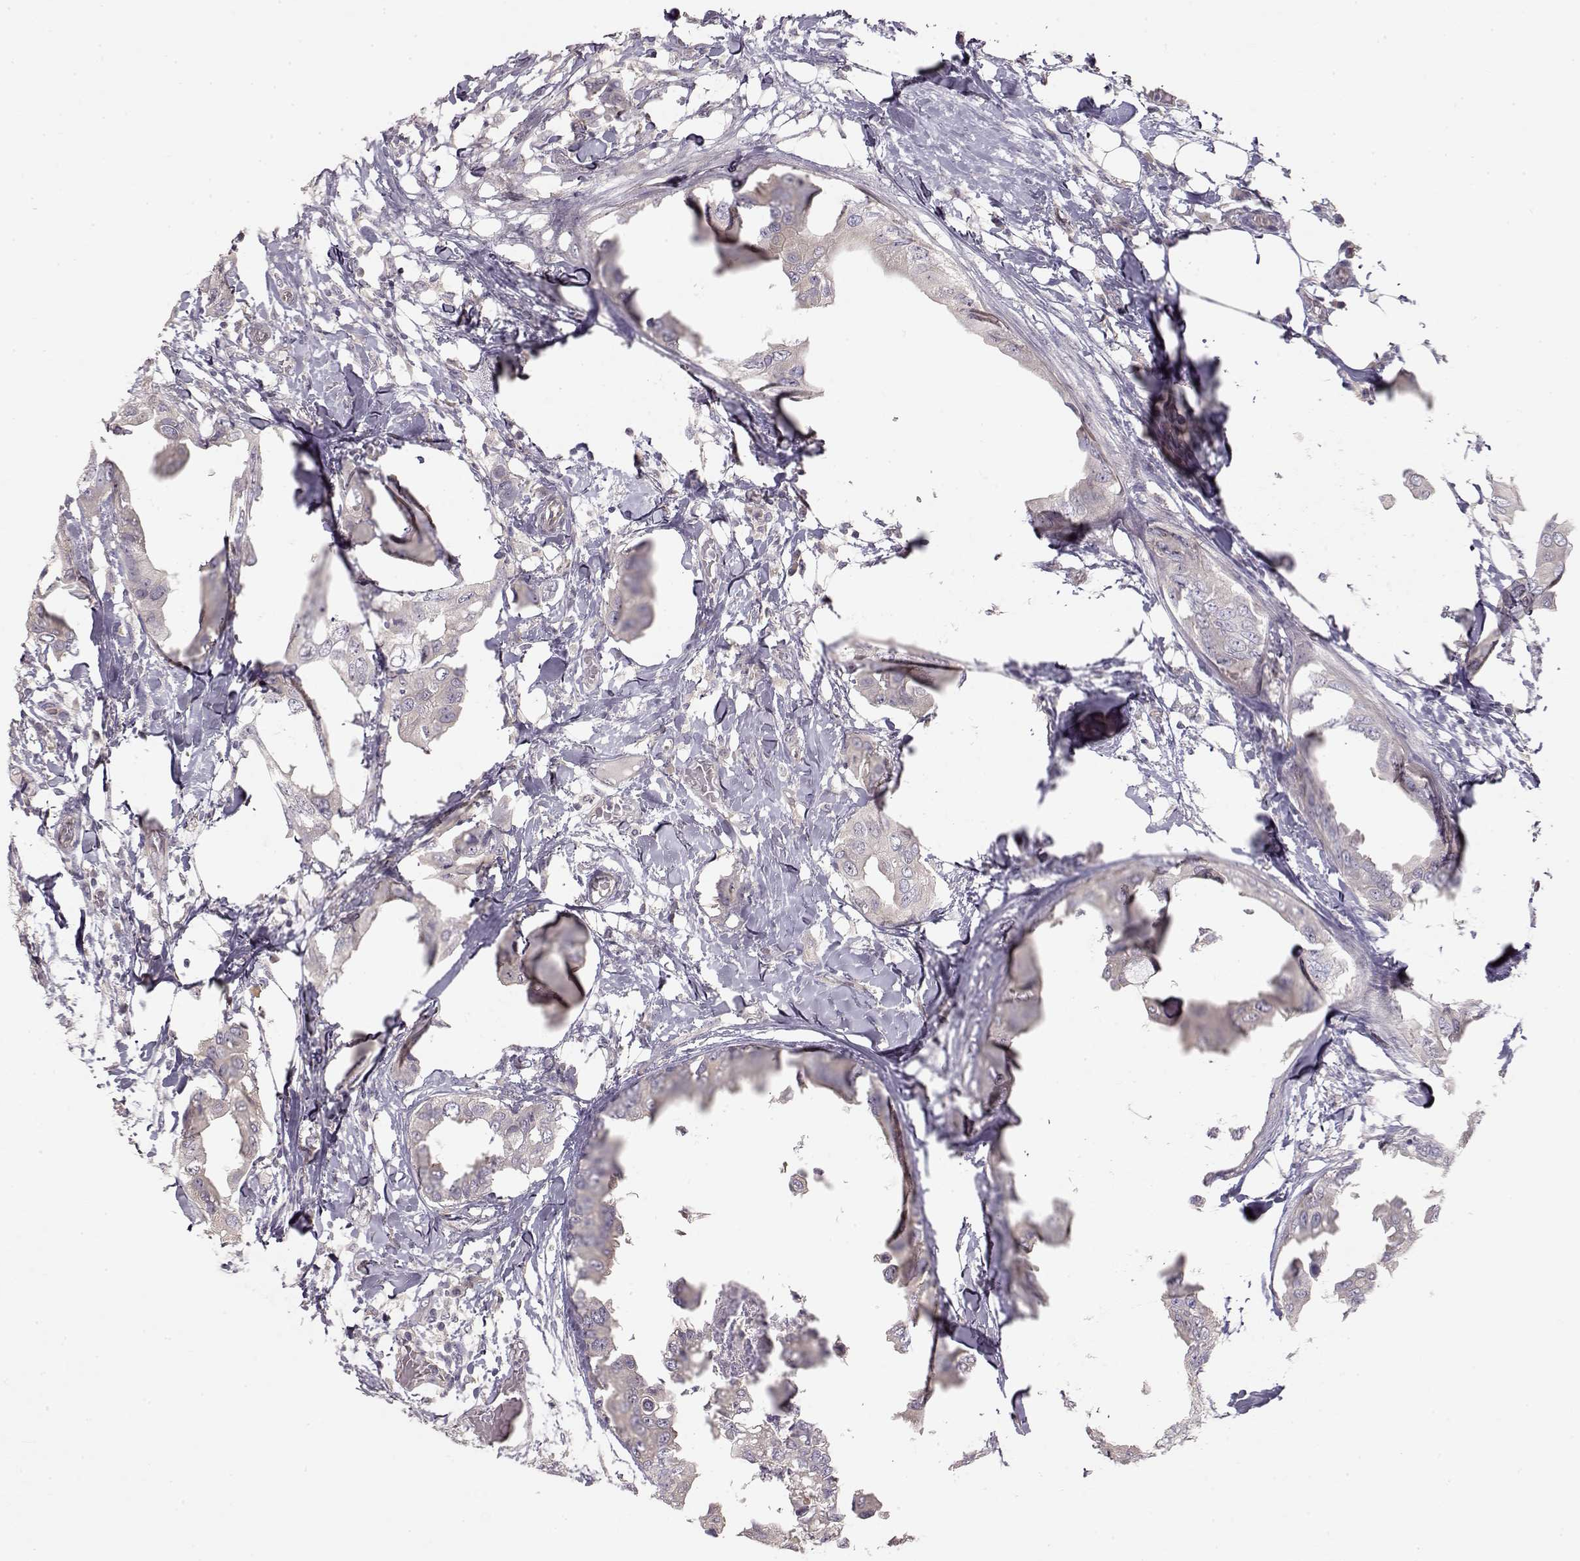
{"staining": {"intensity": "negative", "quantity": "none", "location": "none"}, "tissue": "breast cancer", "cell_type": "Tumor cells", "image_type": "cancer", "snomed": [{"axis": "morphology", "description": "Normal tissue, NOS"}, {"axis": "morphology", "description": "Duct carcinoma"}, {"axis": "topography", "description": "Breast"}], "caption": "The image demonstrates no staining of tumor cells in breast cancer.", "gene": "ARHGAP8", "patient": {"sex": "female", "age": 40}}